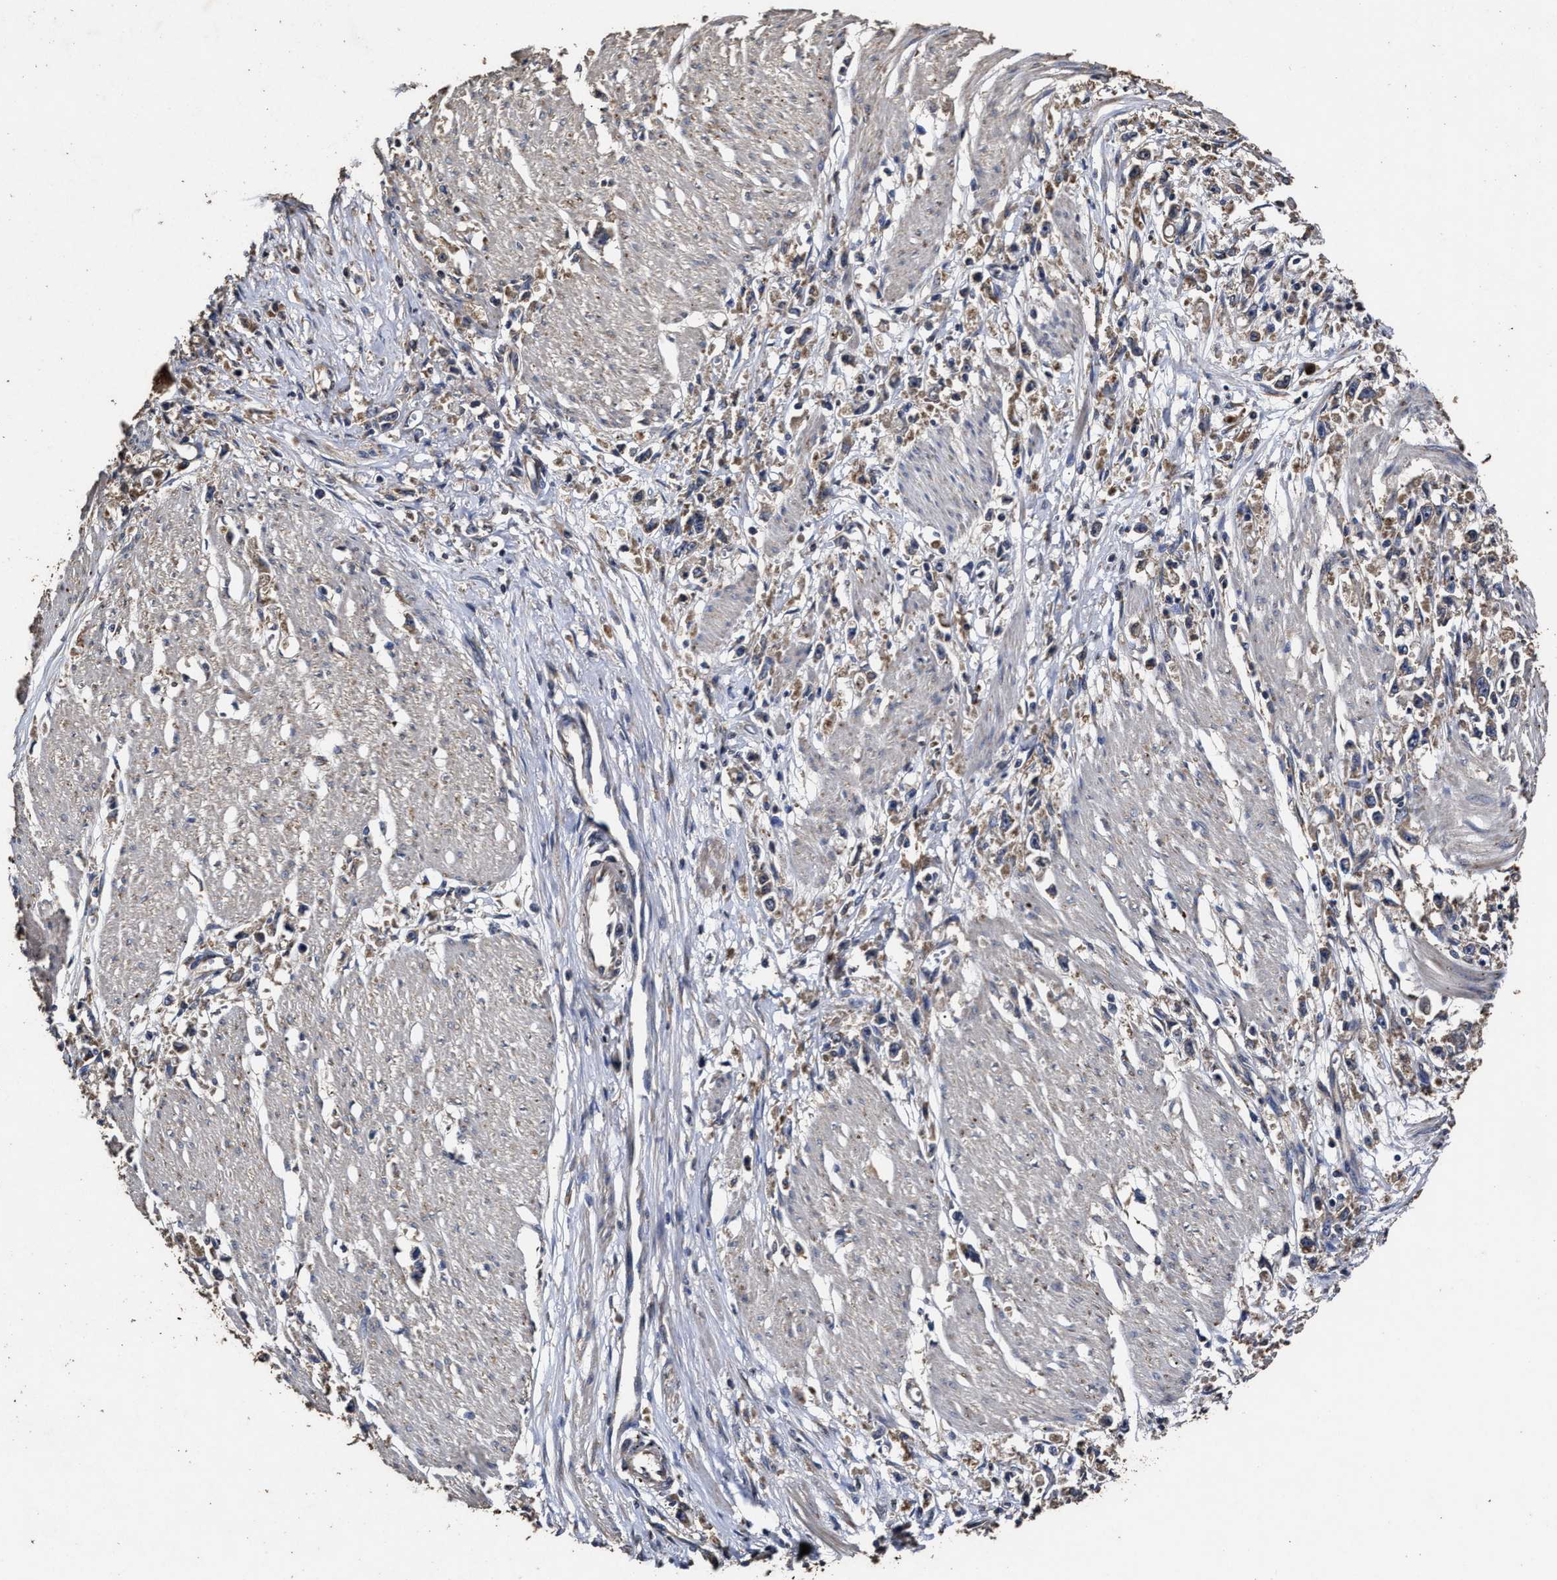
{"staining": {"intensity": "weak", "quantity": ">75%", "location": "cytoplasmic/membranous"}, "tissue": "stomach cancer", "cell_type": "Tumor cells", "image_type": "cancer", "snomed": [{"axis": "morphology", "description": "Adenocarcinoma, NOS"}, {"axis": "topography", "description": "Stomach"}], "caption": "Human adenocarcinoma (stomach) stained for a protein (brown) demonstrates weak cytoplasmic/membranous positive positivity in approximately >75% of tumor cells.", "gene": "PPM1K", "patient": {"sex": "female", "age": 59}}